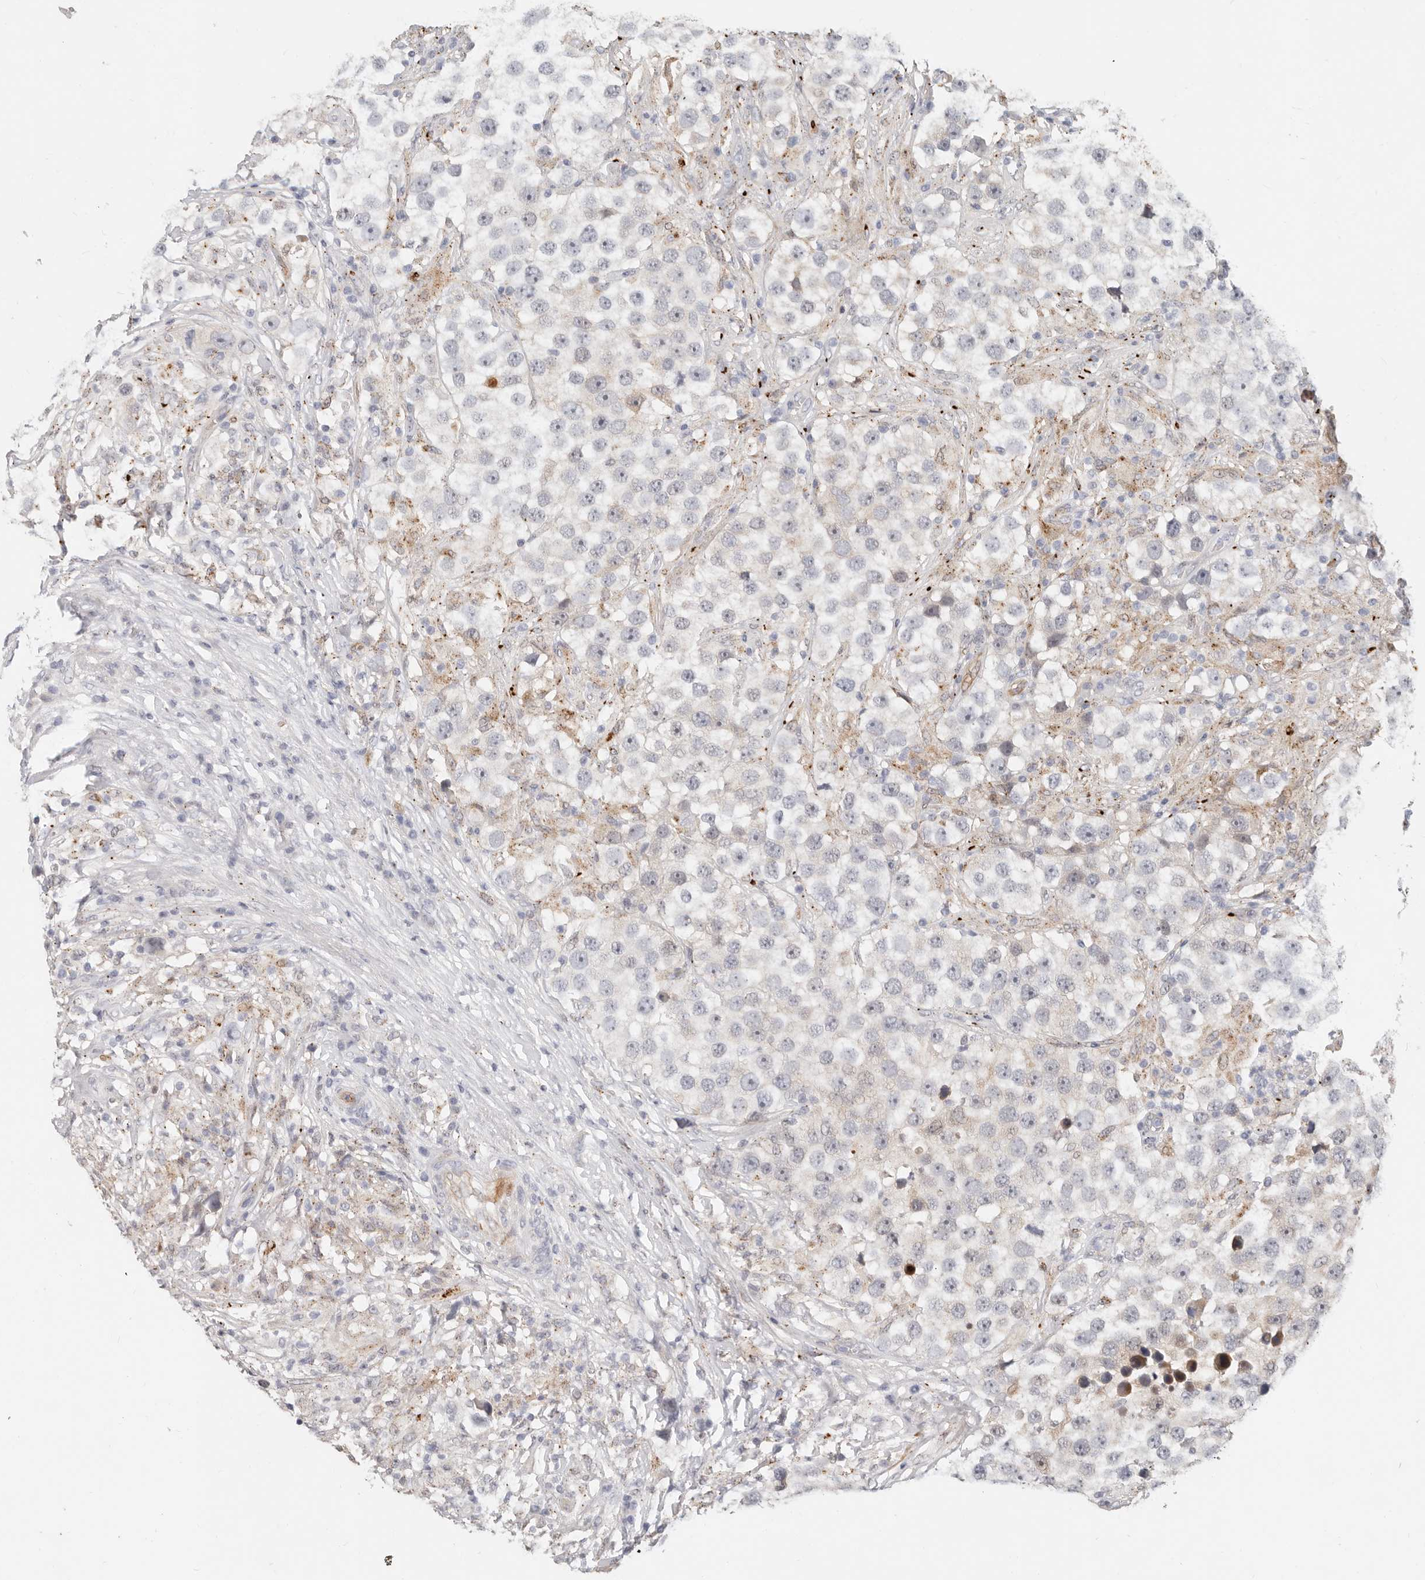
{"staining": {"intensity": "negative", "quantity": "none", "location": "none"}, "tissue": "testis cancer", "cell_type": "Tumor cells", "image_type": "cancer", "snomed": [{"axis": "morphology", "description": "Seminoma, NOS"}, {"axis": "topography", "description": "Testis"}], "caption": "The IHC photomicrograph has no significant positivity in tumor cells of testis seminoma tissue. Nuclei are stained in blue.", "gene": "ZRANB1", "patient": {"sex": "male", "age": 49}}